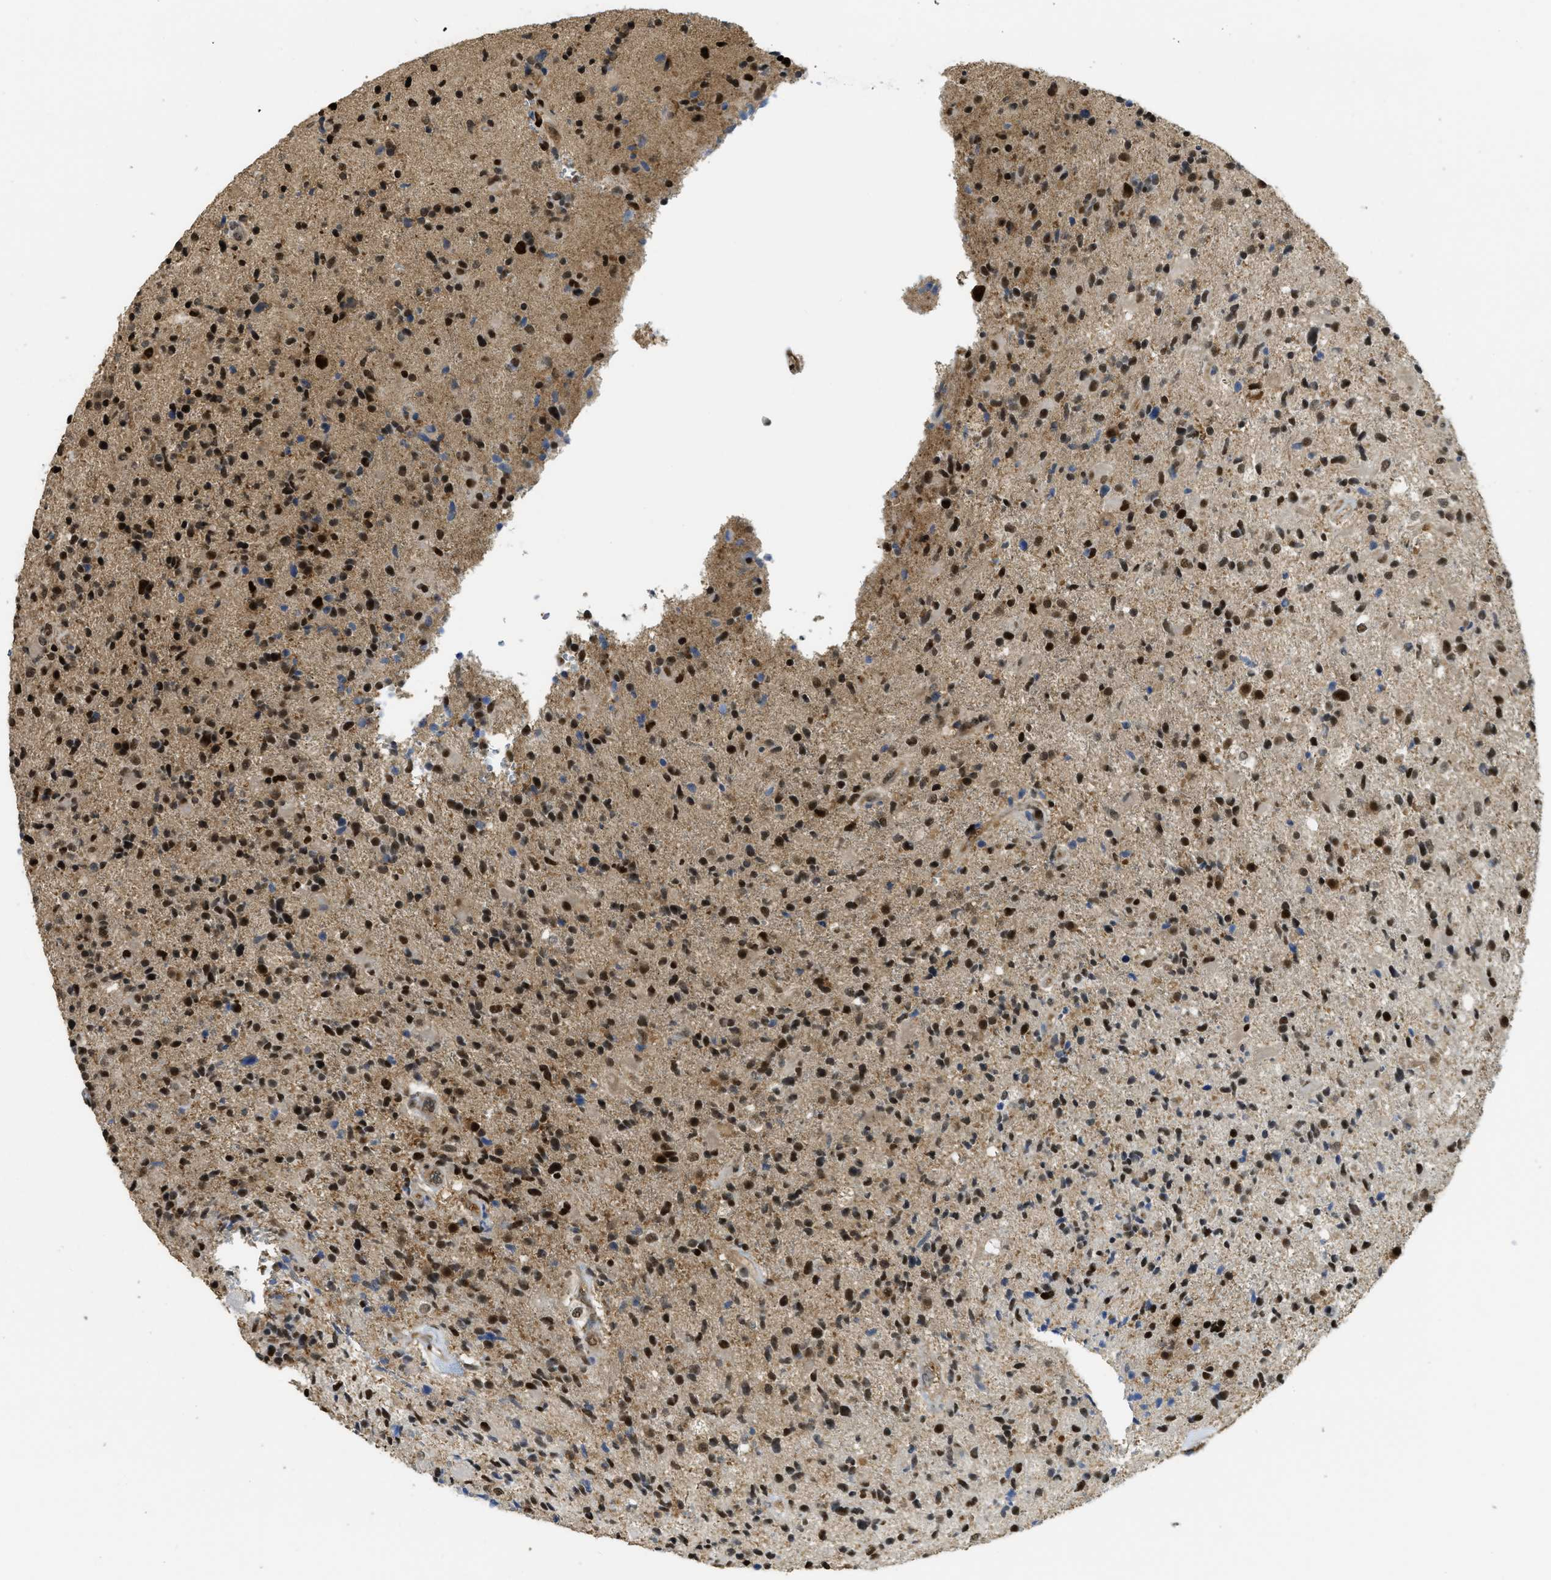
{"staining": {"intensity": "strong", "quantity": ">75%", "location": "nuclear"}, "tissue": "glioma", "cell_type": "Tumor cells", "image_type": "cancer", "snomed": [{"axis": "morphology", "description": "Glioma, malignant, High grade"}, {"axis": "topography", "description": "Brain"}], "caption": "Immunohistochemical staining of high-grade glioma (malignant) reveals high levels of strong nuclear expression in about >75% of tumor cells.", "gene": "PSMC5", "patient": {"sex": "male", "age": 72}}